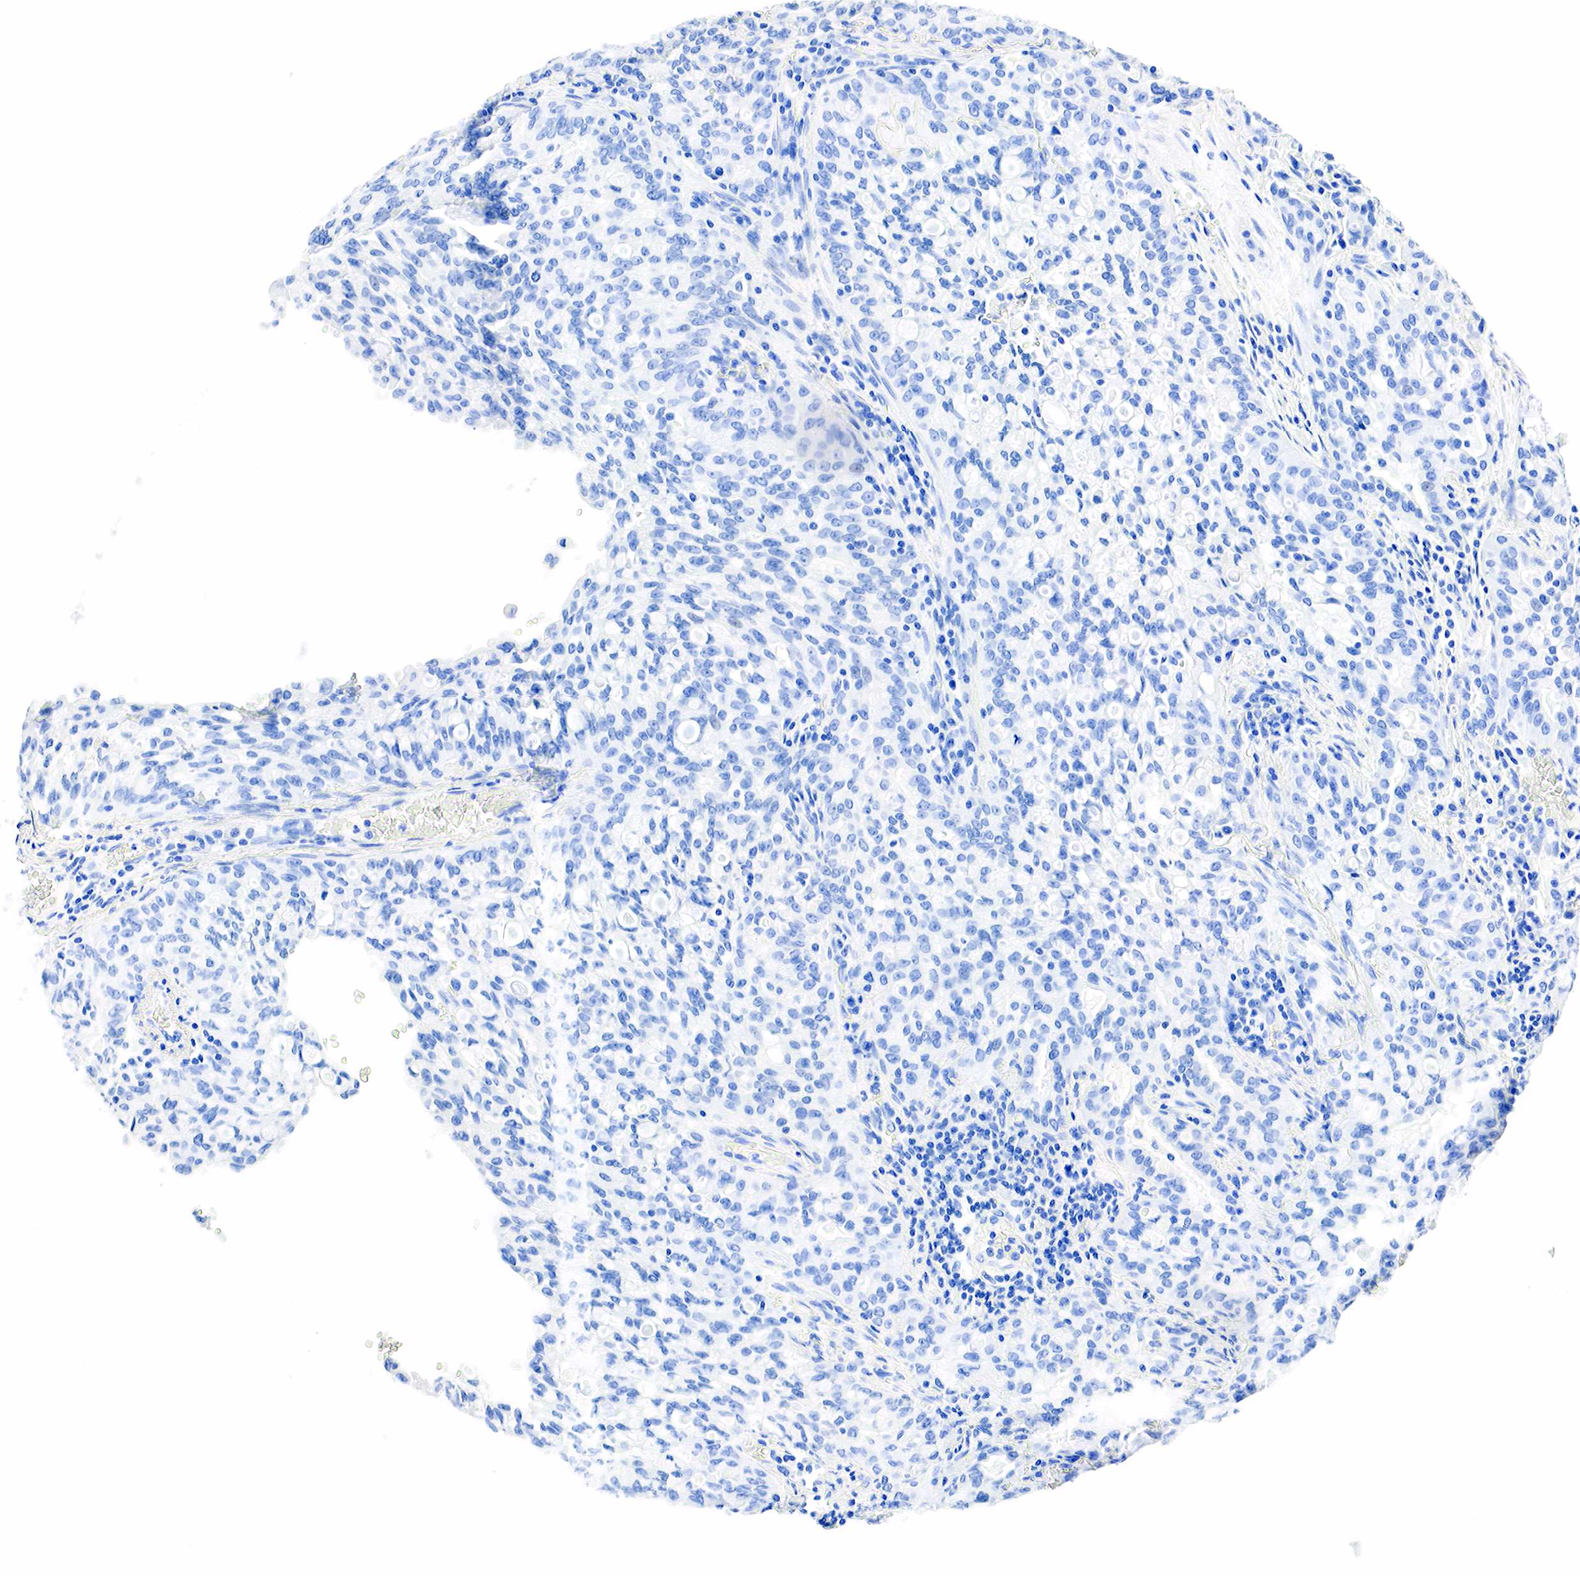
{"staining": {"intensity": "negative", "quantity": "none", "location": "none"}, "tissue": "lung cancer", "cell_type": "Tumor cells", "image_type": "cancer", "snomed": [{"axis": "morphology", "description": "Adenocarcinoma, NOS"}, {"axis": "topography", "description": "Lung"}], "caption": "DAB immunohistochemical staining of adenocarcinoma (lung) exhibits no significant staining in tumor cells.", "gene": "PTH", "patient": {"sex": "female", "age": 44}}